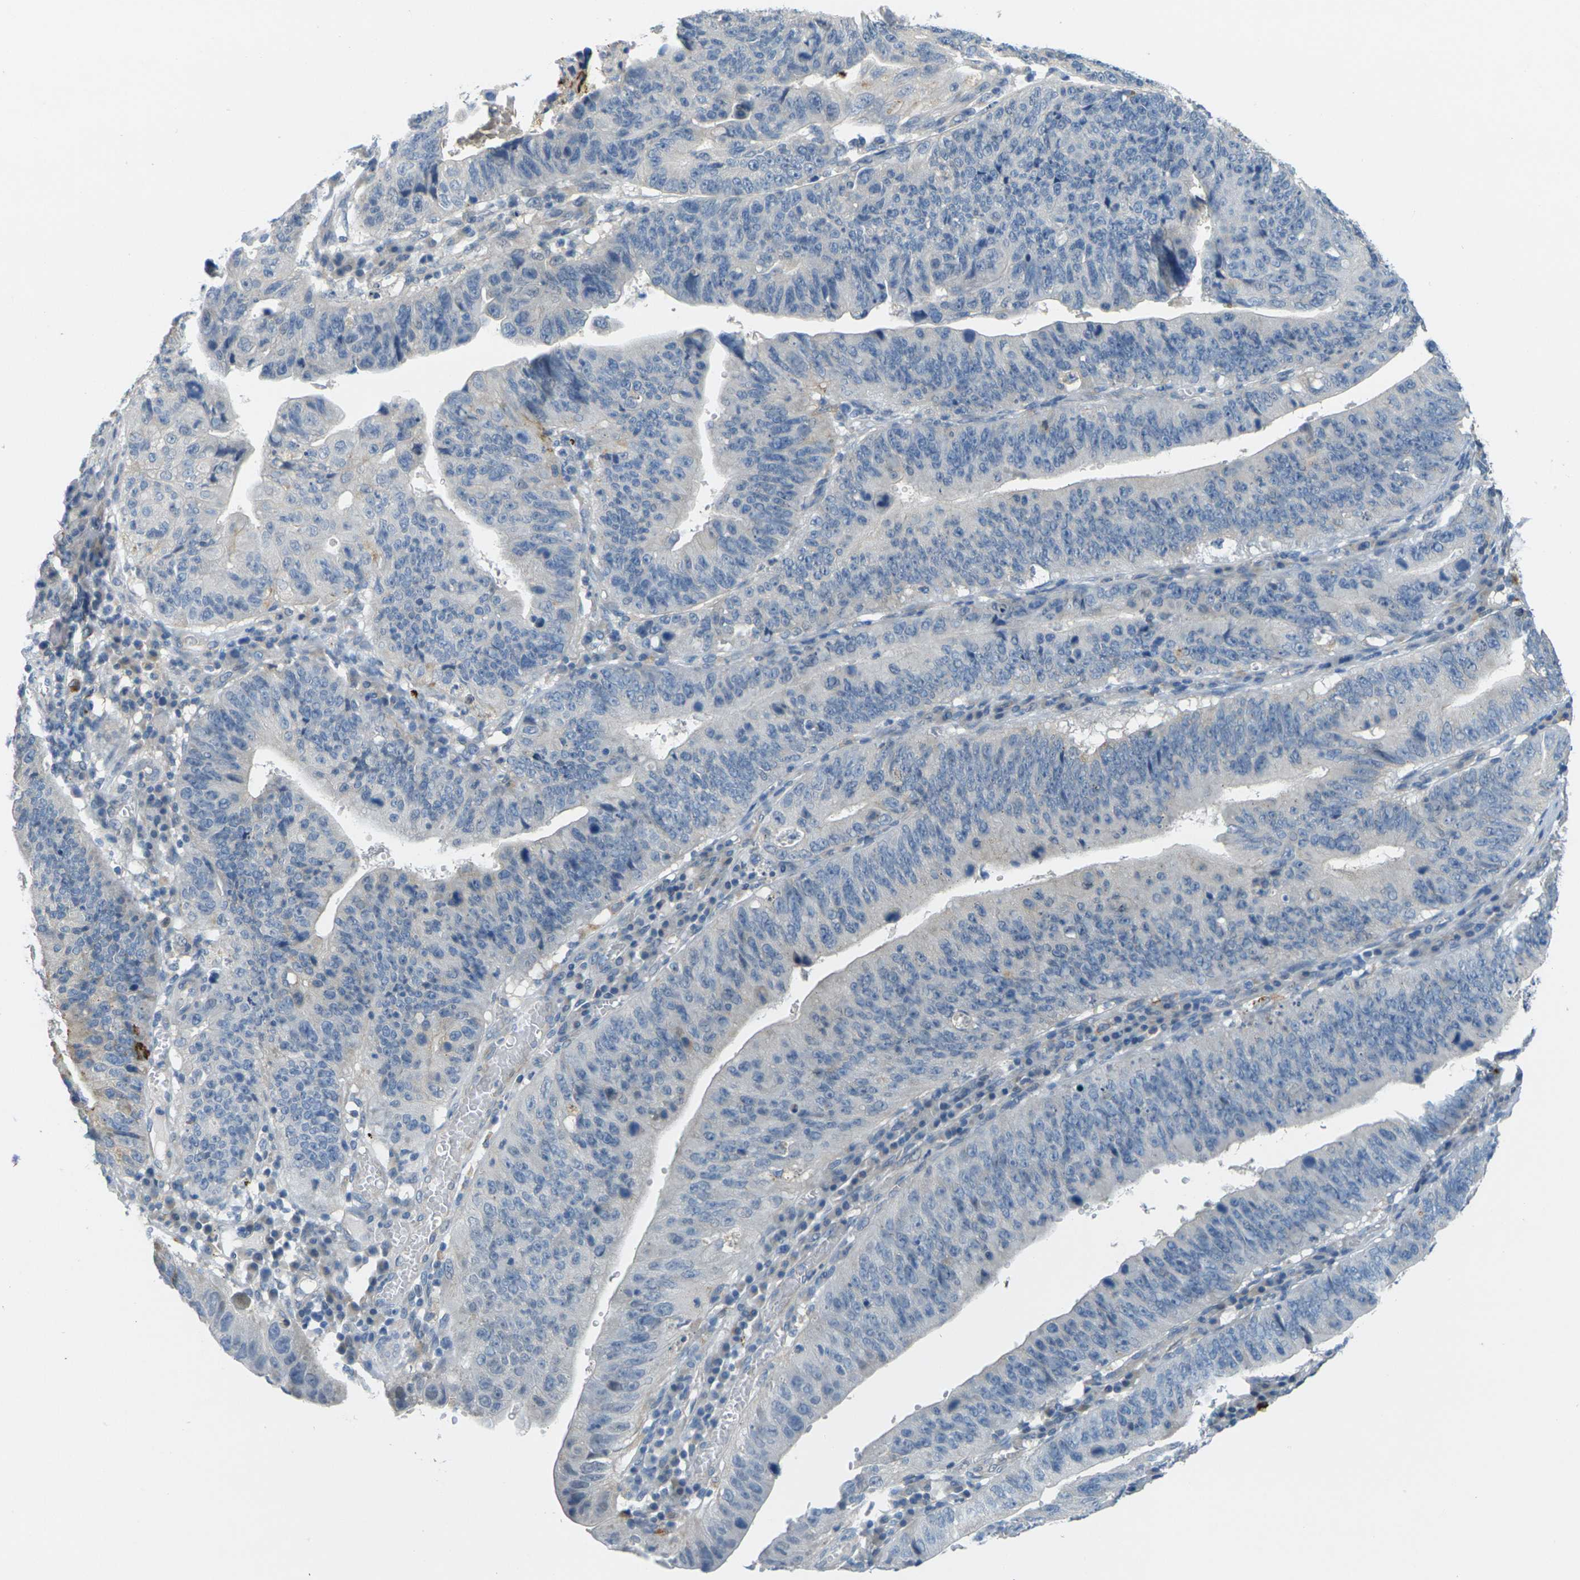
{"staining": {"intensity": "negative", "quantity": "none", "location": "none"}, "tissue": "stomach cancer", "cell_type": "Tumor cells", "image_type": "cancer", "snomed": [{"axis": "morphology", "description": "Adenocarcinoma, NOS"}, {"axis": "topography", "description": "Stomach"}], "caption": "This is an immunohistochemistry (IHC) micrograph of human stomach cancer (adenocarcinoma). There is no staining in tumor cells.", "gene": "CYP2C8", "patient": {"sex": "male", "age": 59}}